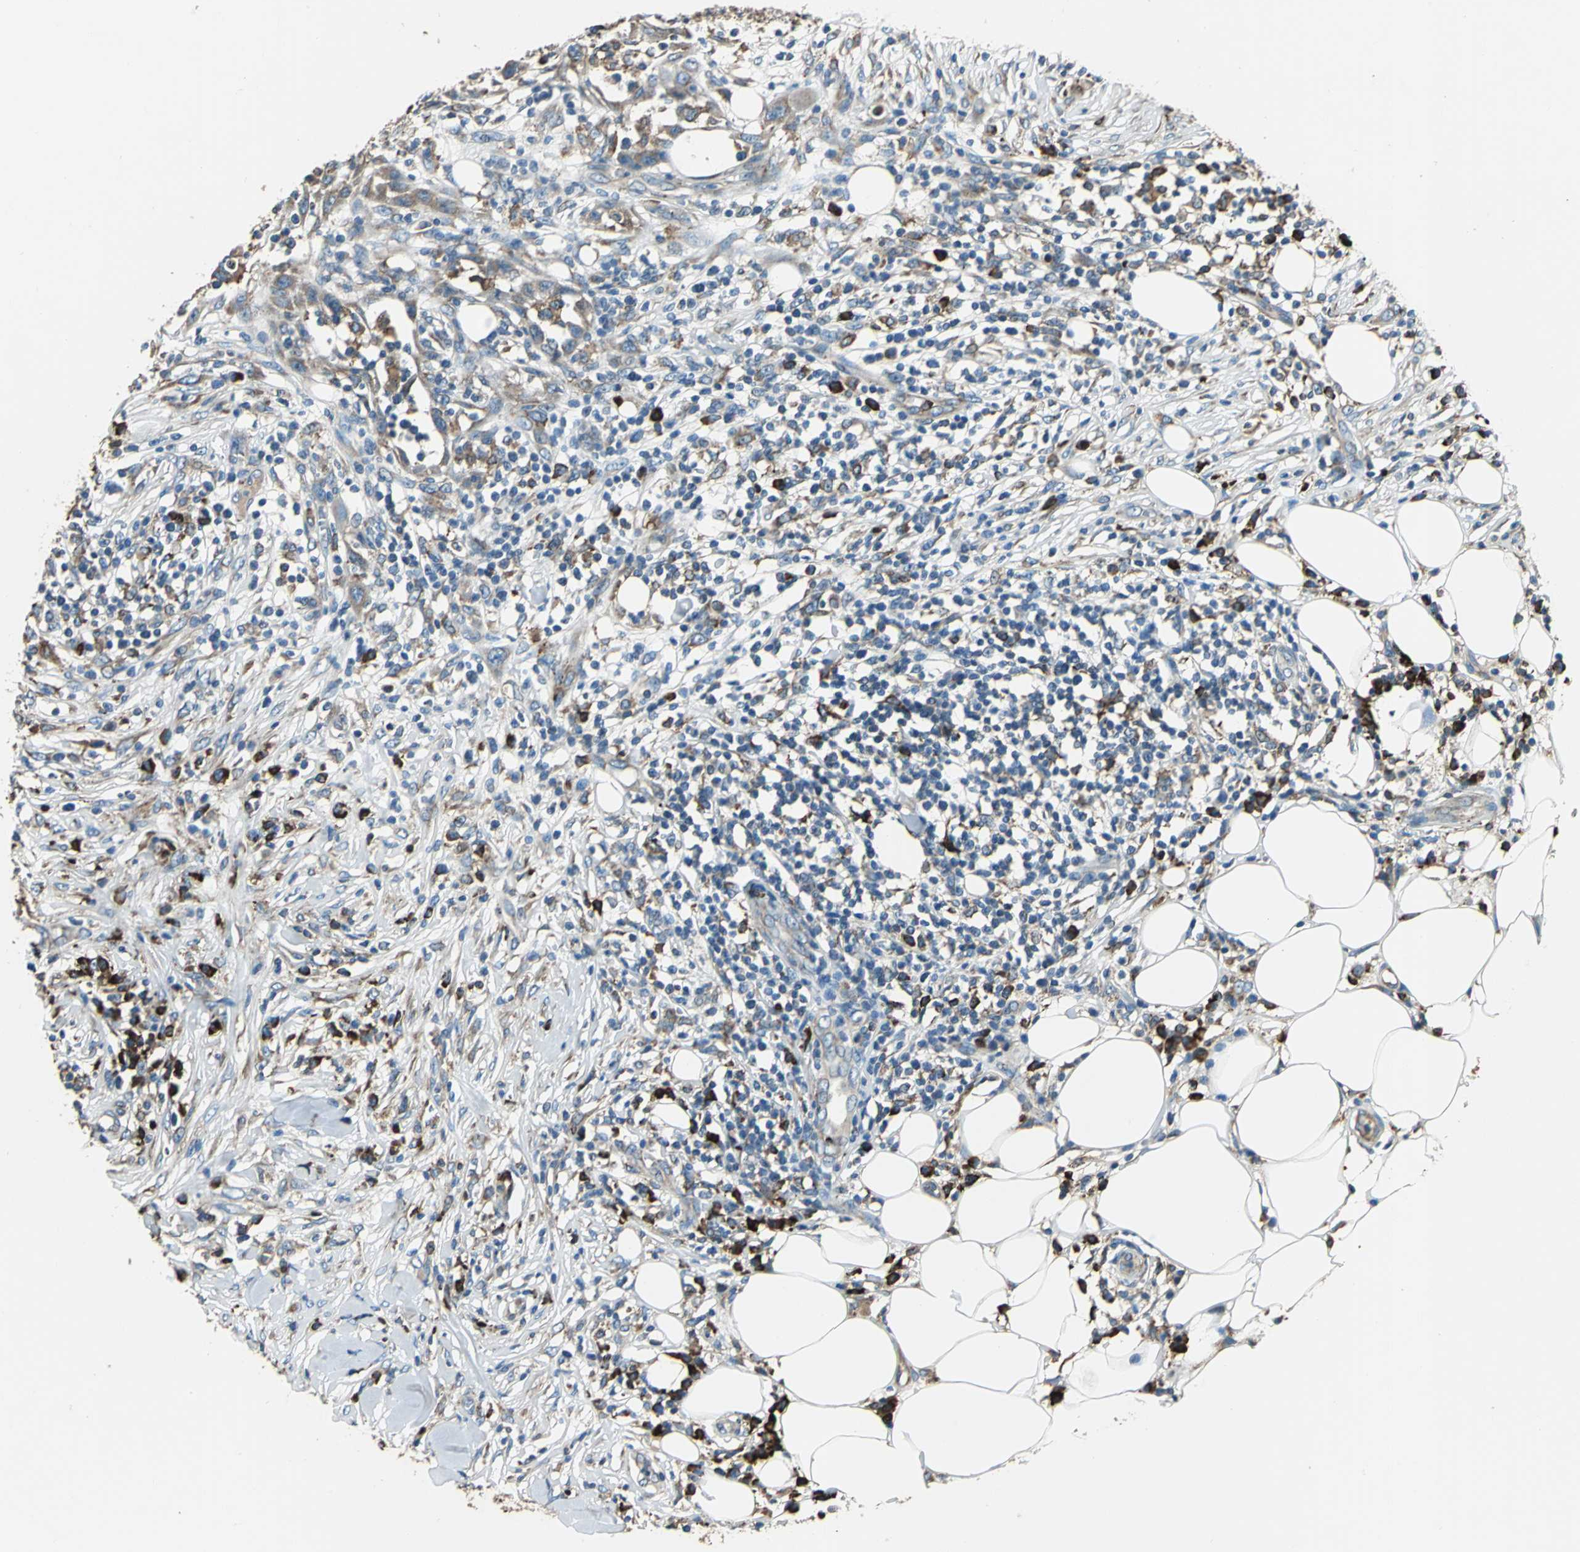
{"staining": {"intensity": "moderate", "quantity": ">75%", "location": "cytoplasmic/membranous"}, "tissue": "skin cancer", "cell_type": "Tumor cells", "image_type": "cancer", "snomed": [{"axis": "morphology", "description": "Squamous cell carcinoma, NOS"}, {"axis": "topography", "description": "Skin"}], "caption": "Approximately >75% of tumor cells in human skin cancer reveal moderate cytoplasmic/membranous protein staining as visualized by brown immunohistochemical staining.", "gene": "PDIA4", "patient": {"sex": "male", "age": 24}}